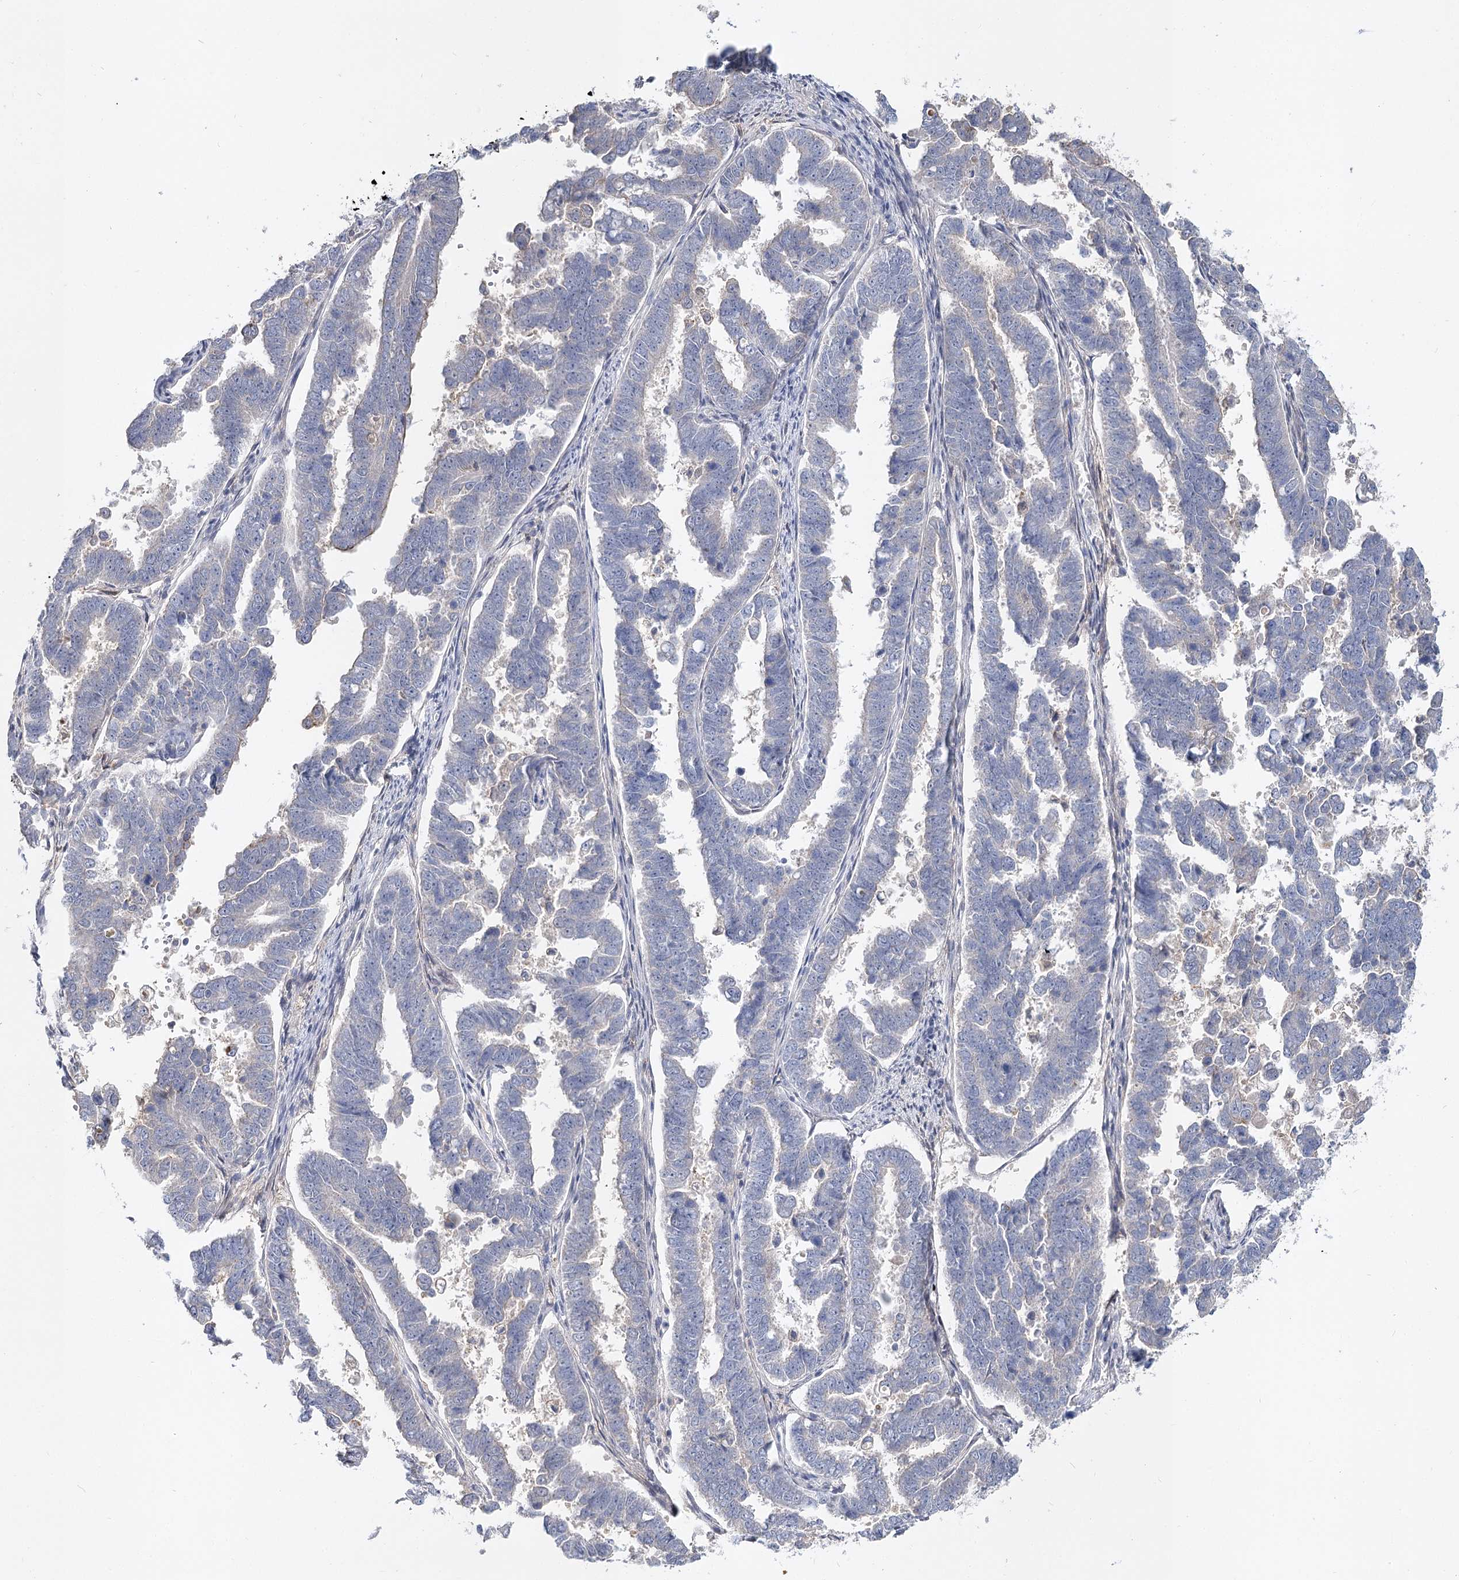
{"staining": {"intensity": "negative", "quantity": "none", "location": "none"}, "tissue": "endometrial cancer", "cell_type": "Tumor cells", "image_type": "cancer", "snomed": [{"axis": "morphology", "description": "Adenocarcinoma, NOS"}, {"axis": "topography", "description": "Endometrium"}], "caption": "Immunohistochemistry micrograph of neoplastic tissue: human endometrial adenocarcinoma stained with DAB reveals no significant protein positivity in tumor cells. (Brightfield microscopy of DAB (3,3'-diaminobenzidine) IHC at high magnification).", "gene": "UGP2", "patient": {"sex": "female", "age": 75}}